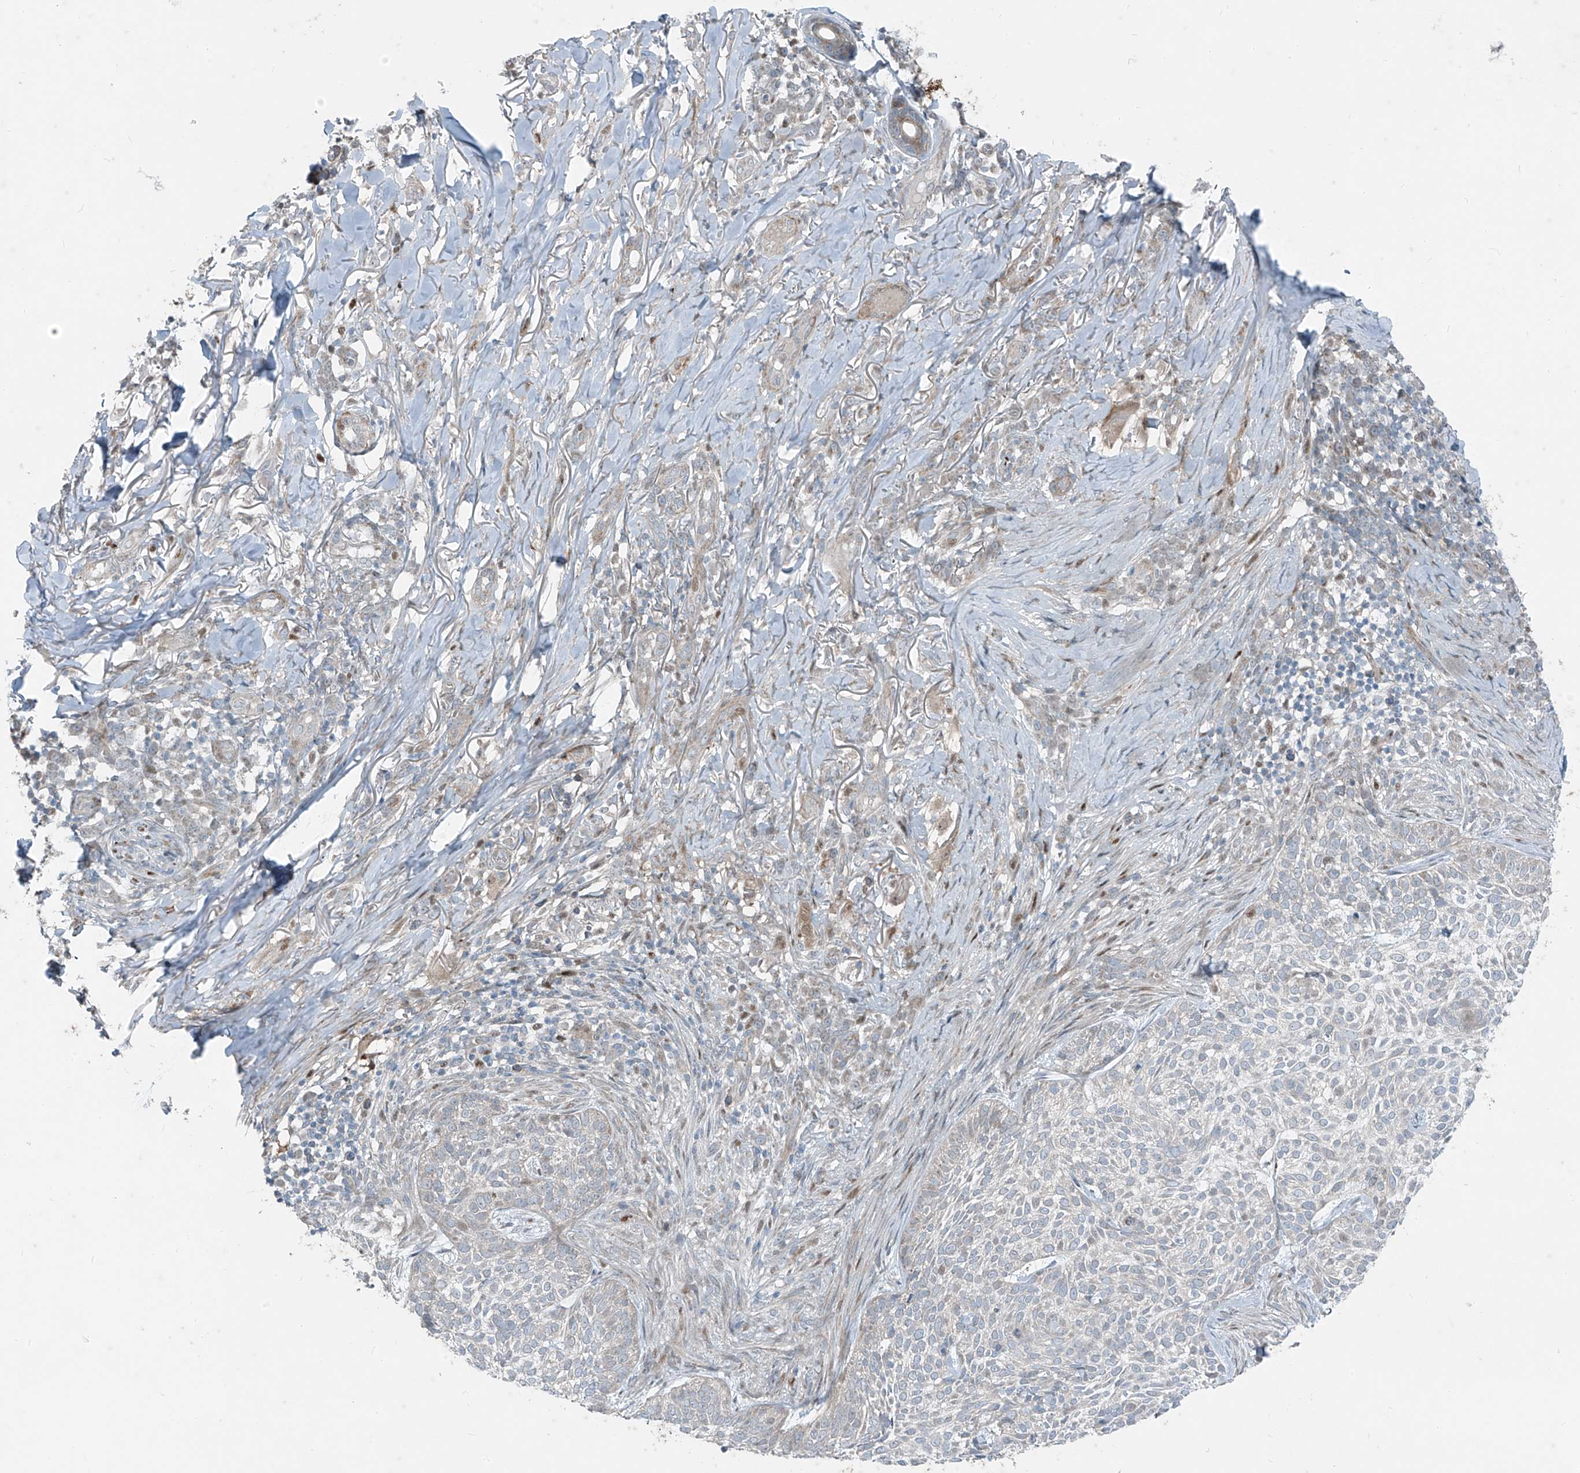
{"staining": {"intensity": "negative", "quantity": "none", "location": "none"}, "tissue": "skin cancer", "cell_type": "Tumor cells", "image_type": "cancer", "snomed": [{"axis": "morphology", "description": "Basal cell carcinoma"}, {"axis": "topography", "description": "Skin"}], "caption": "Skin cancer (basal cell carcinoma) stained for a protein using immunohistochemistry exhibits no positivity tumor cells.", "gene": "PPCS", "patient": {"sex": "female", "age": 64}}